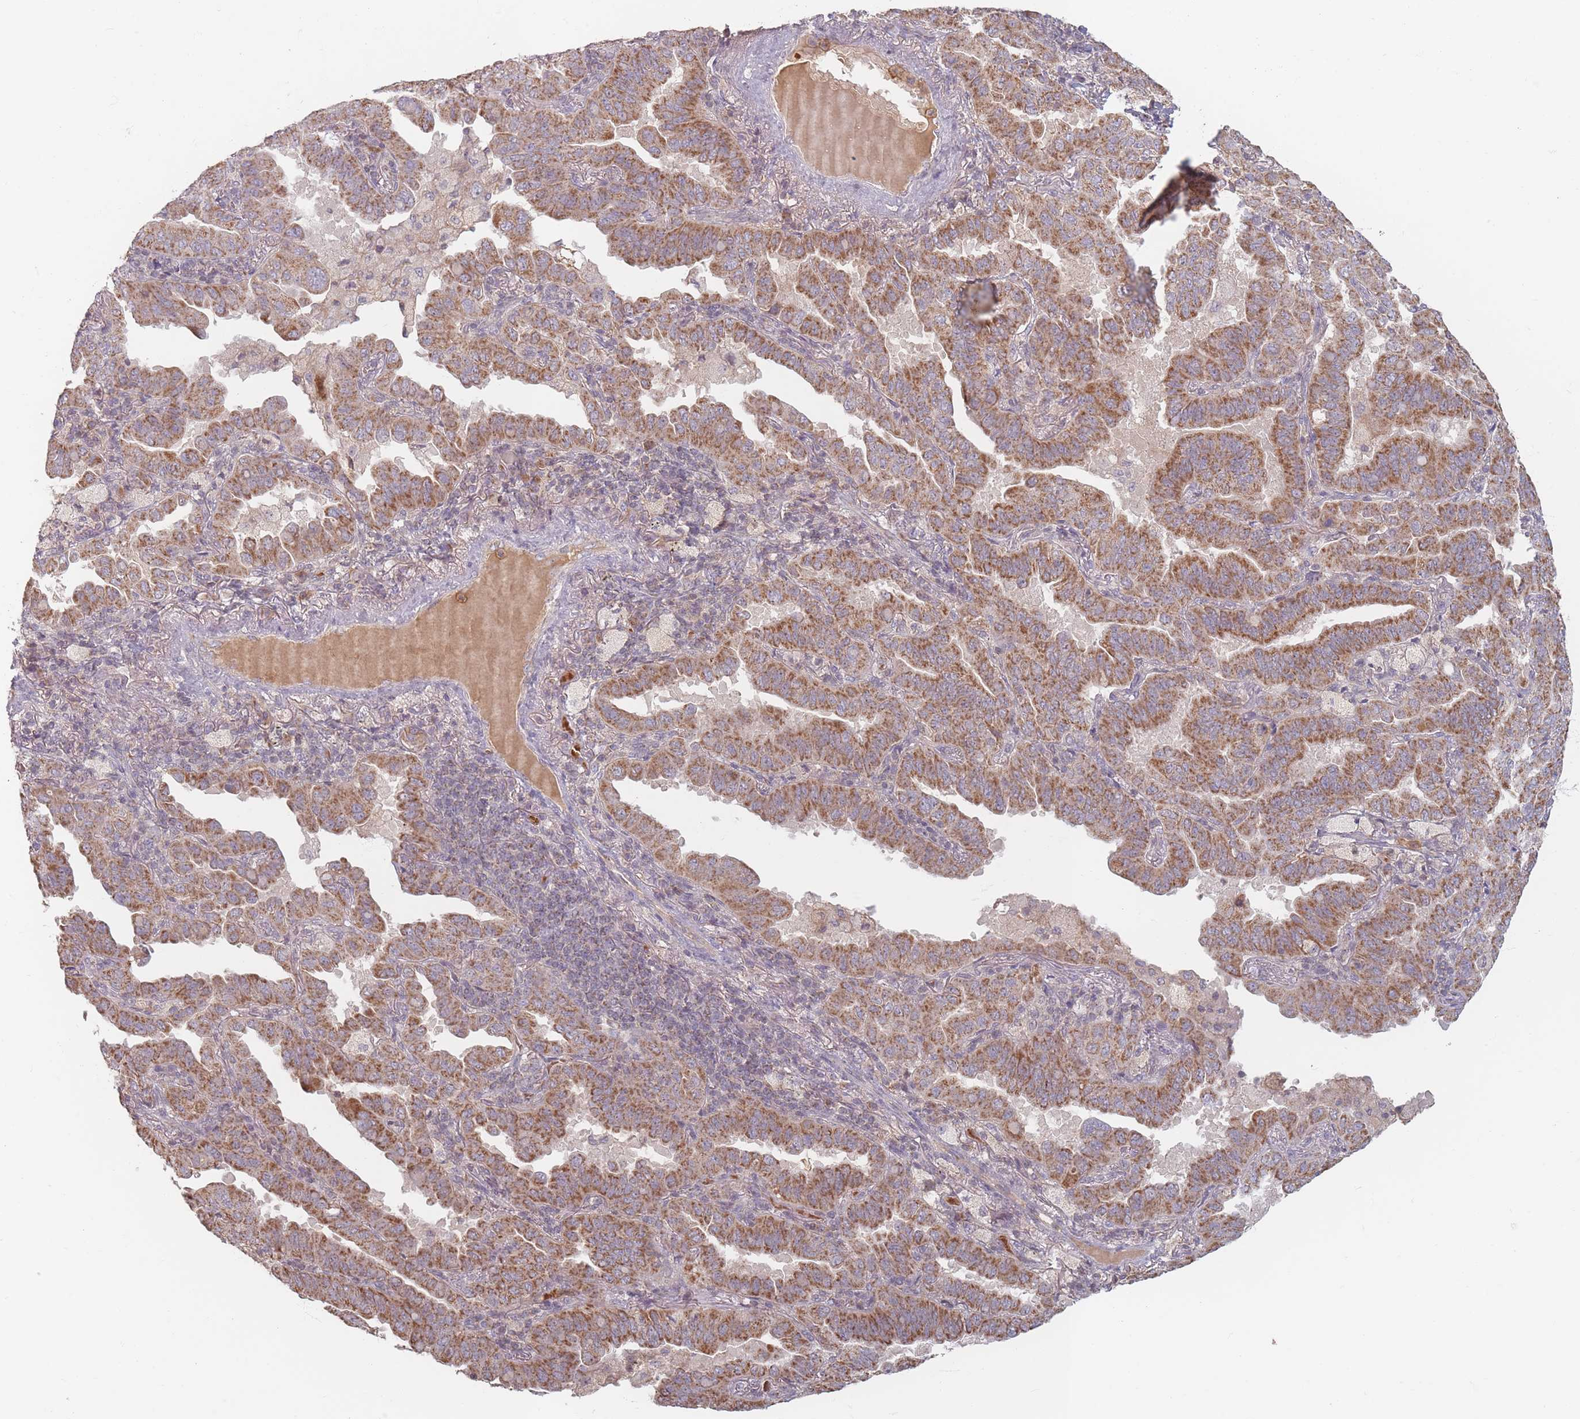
{"staining": {"intensity": "moderate", "quantity": ">75%", "location": "cytoplasmic/membranous"}, "tissue": "lung cancer", "cell_type": "Tumor cells", "image_type": "cancer", "snomed": [{"axis": "morphology", "description": "Adenocarcinoma, NOS"}, {"axis": "topography", "description": "Lung"}], "caption": "Immunohistochemical staining of lung adenocarcinoma reveals moderate cytoplasmic/membranous protein expression in about >75% of tumor cells.", "gene": "OR2M4", "patient": {"sex": "male", "age": 64}}